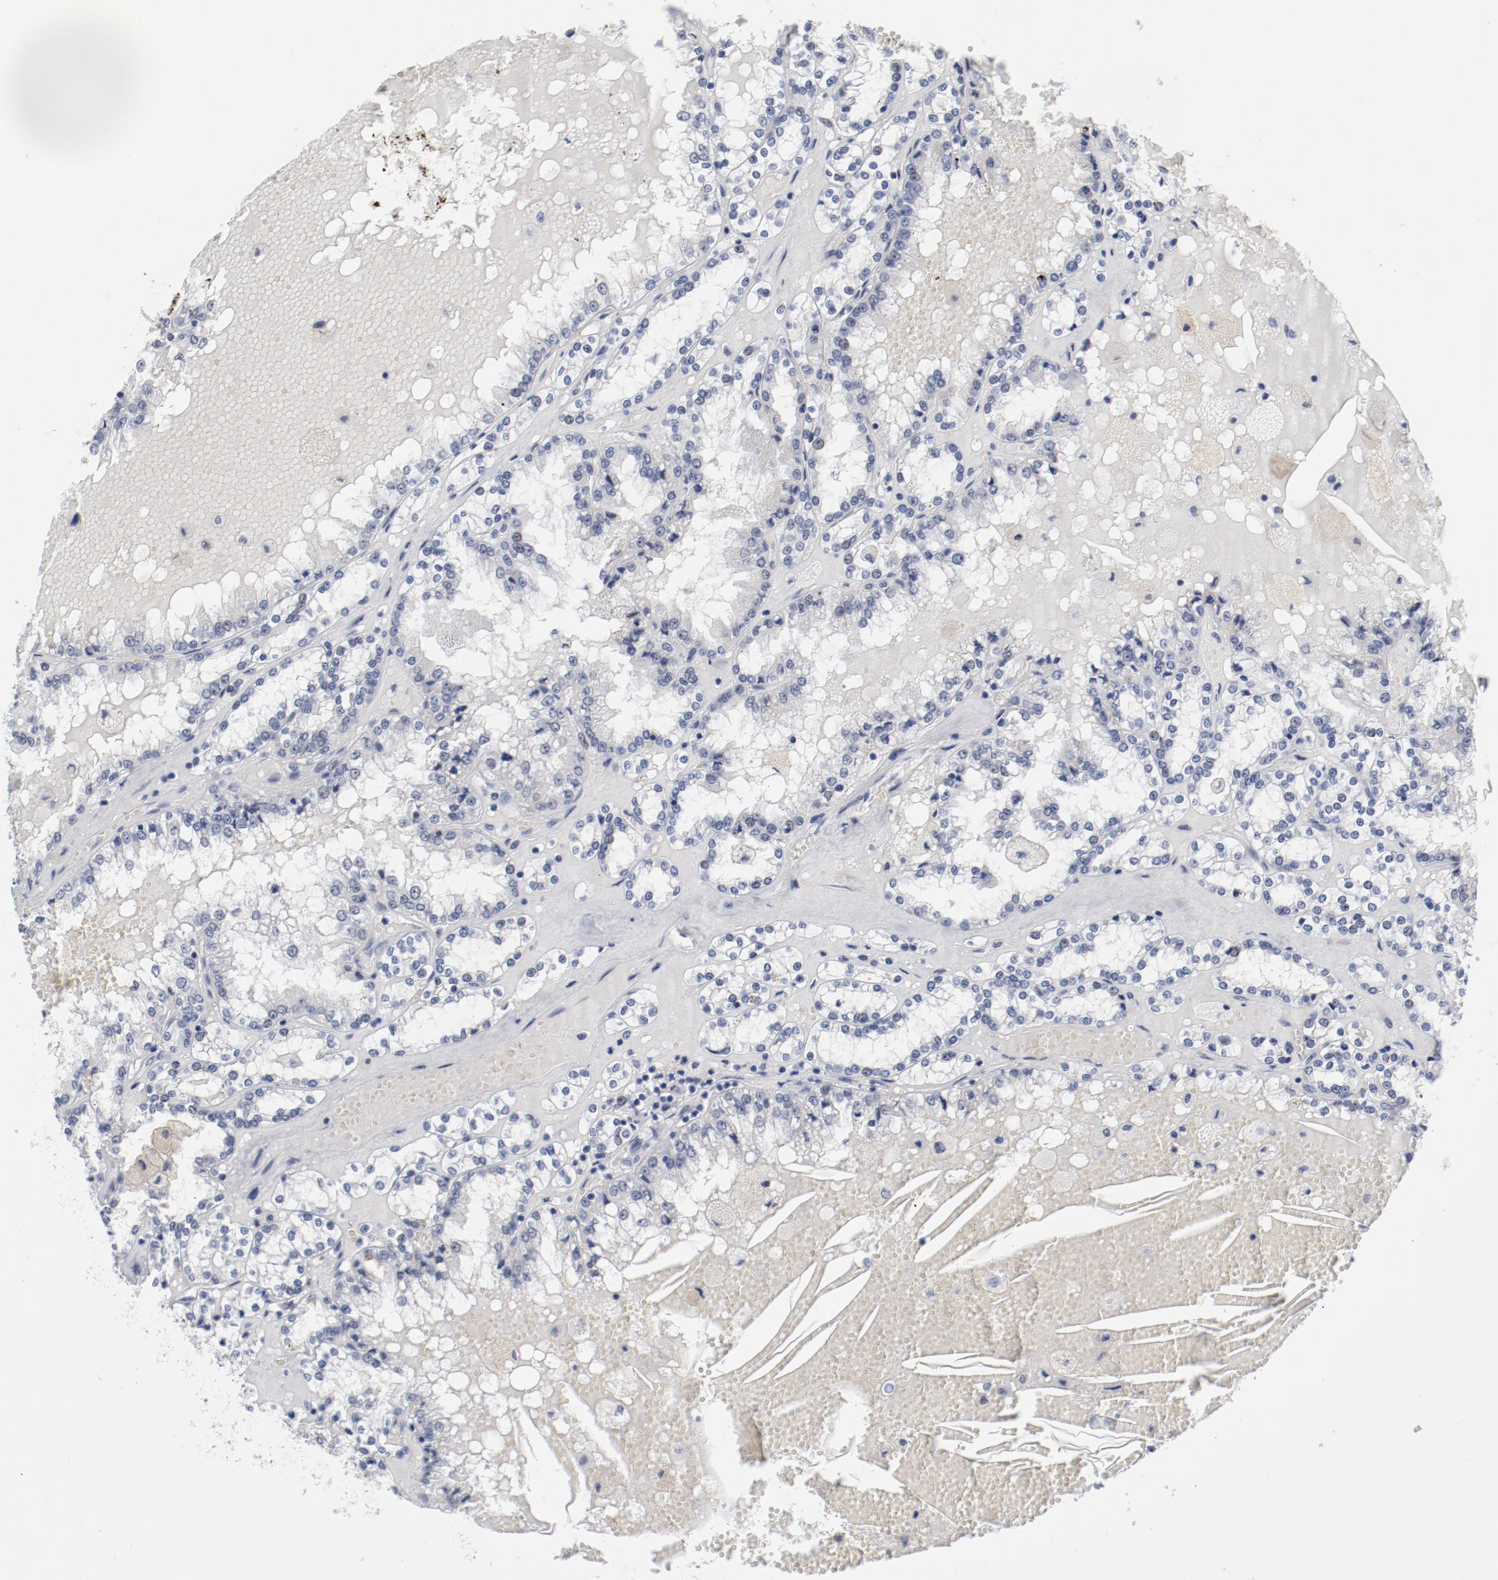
{"staining": {"intensity": "negative", "quantity": "none", "location": "none"}, "tissue": "renal cancer", "cell_type": "Tumor cells", "image_type": "cancer", "snomed": [{"axis": "morphology", "description": "Adenocarcinoma, NOS"}, {"axis": "topography", "description": "Kidney"}], "caption": "Immunohistochemistry (IHC) micrograph of neoplastic tissue: renal cancer (adenocarcinoma) stained with DAB (3,3'-diaminobenzidine) demonstrates no significant protein expression in tumor cells.", "gene": "ANKLE2", "patient": {"sex": "female", "age": 56}}